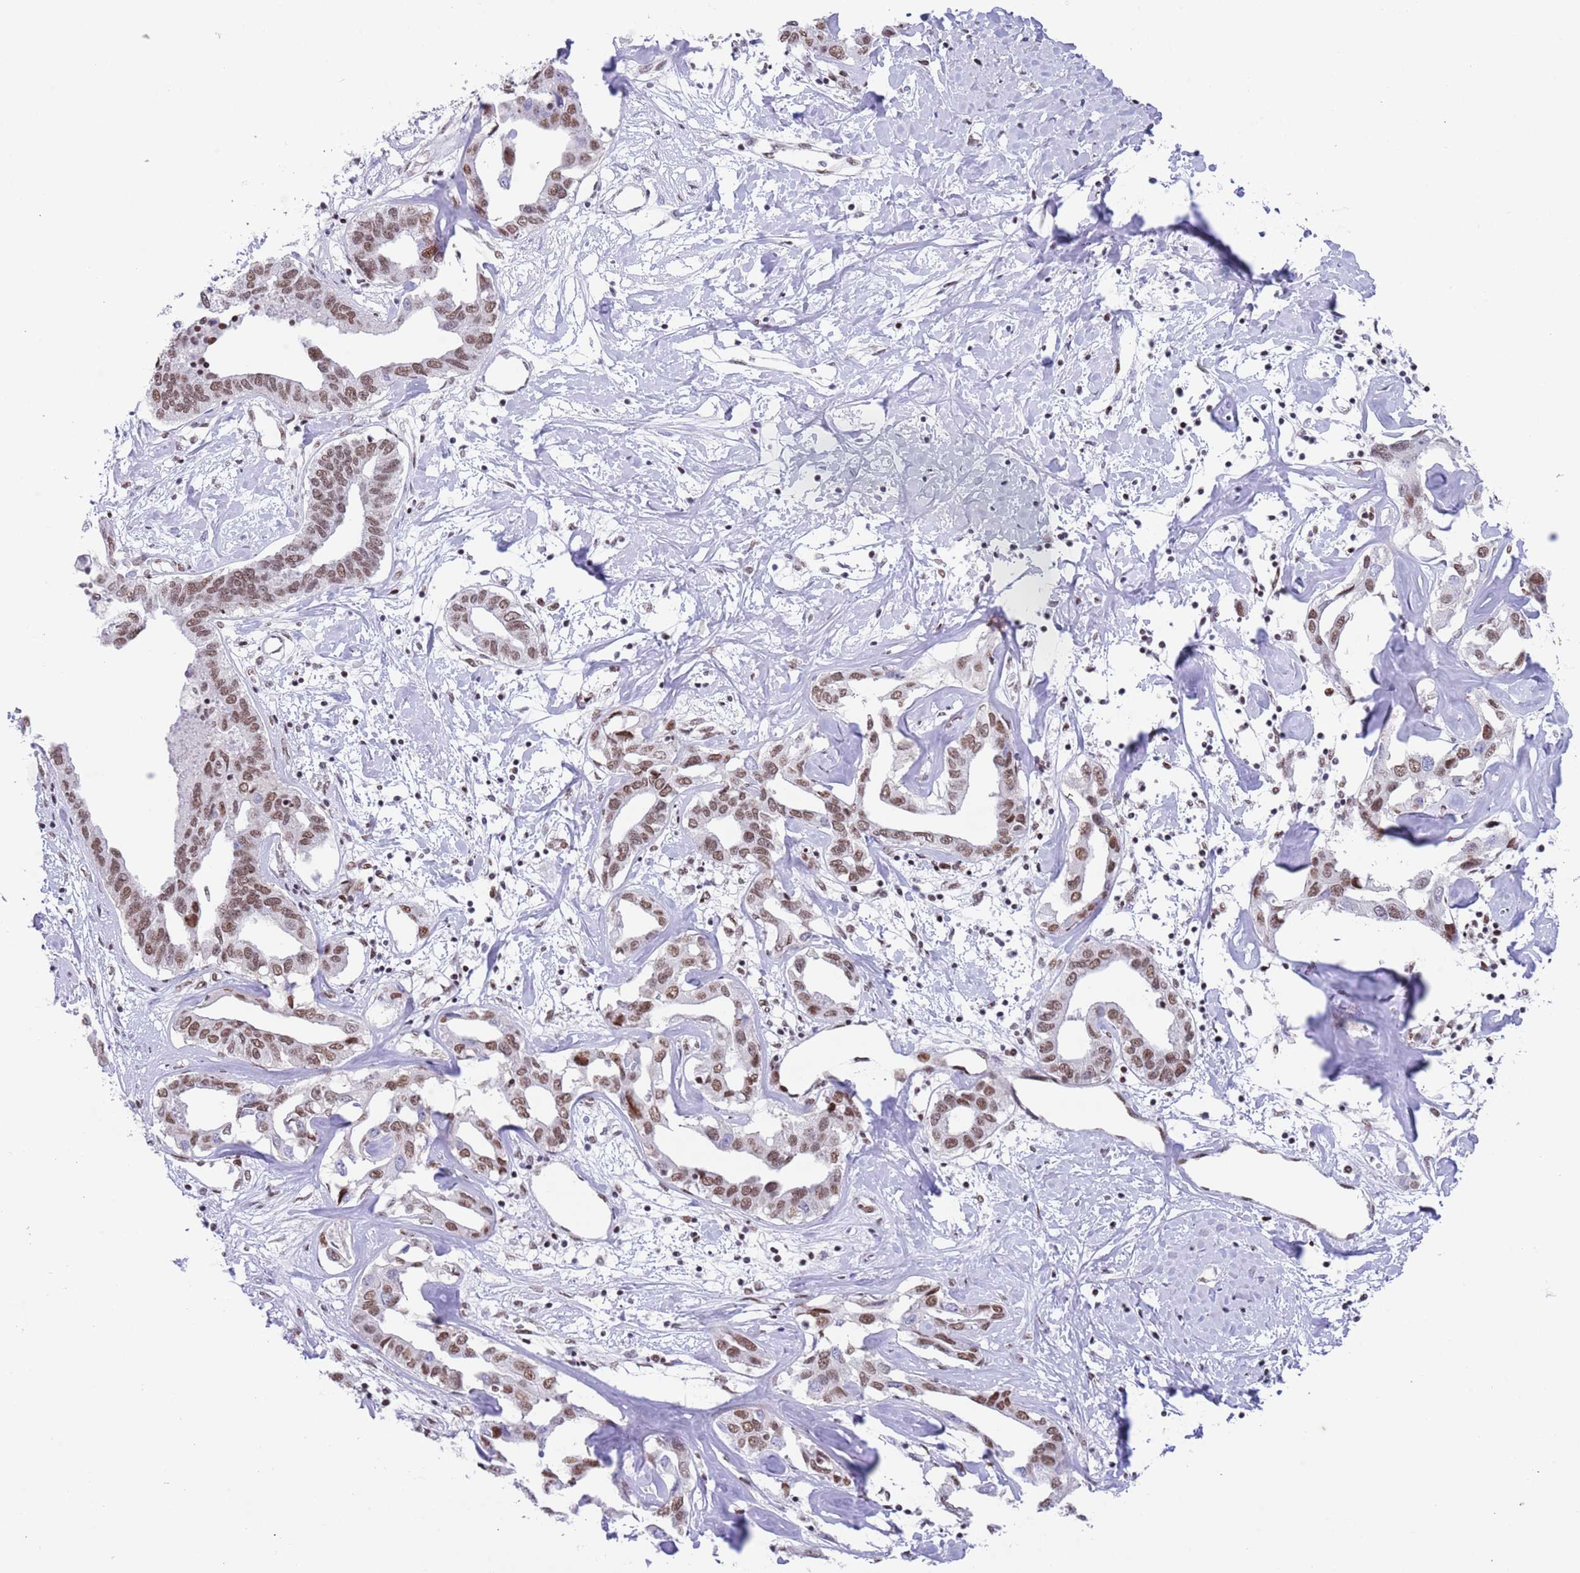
{"staining": {"intensity": "moderate", "quantity": ">75%", "location": "nuclear"}, "tissue": "liver cancer", "cell_type": "Tumor cells", "image_type": "cancer", "snomed": [{"axis": "morphology", "description": "Cholangiocarcinoma"}, {"axis": "topography", "description": "Liver"}], "caption": "Liver cancer (cholangiocarcinoma) stained with a brown dye displays moderate nuclear positive expression in approximately >75% of tumor cells.", "gene": "ZNF382", "patient": {"sex": "male", "age": 59}}